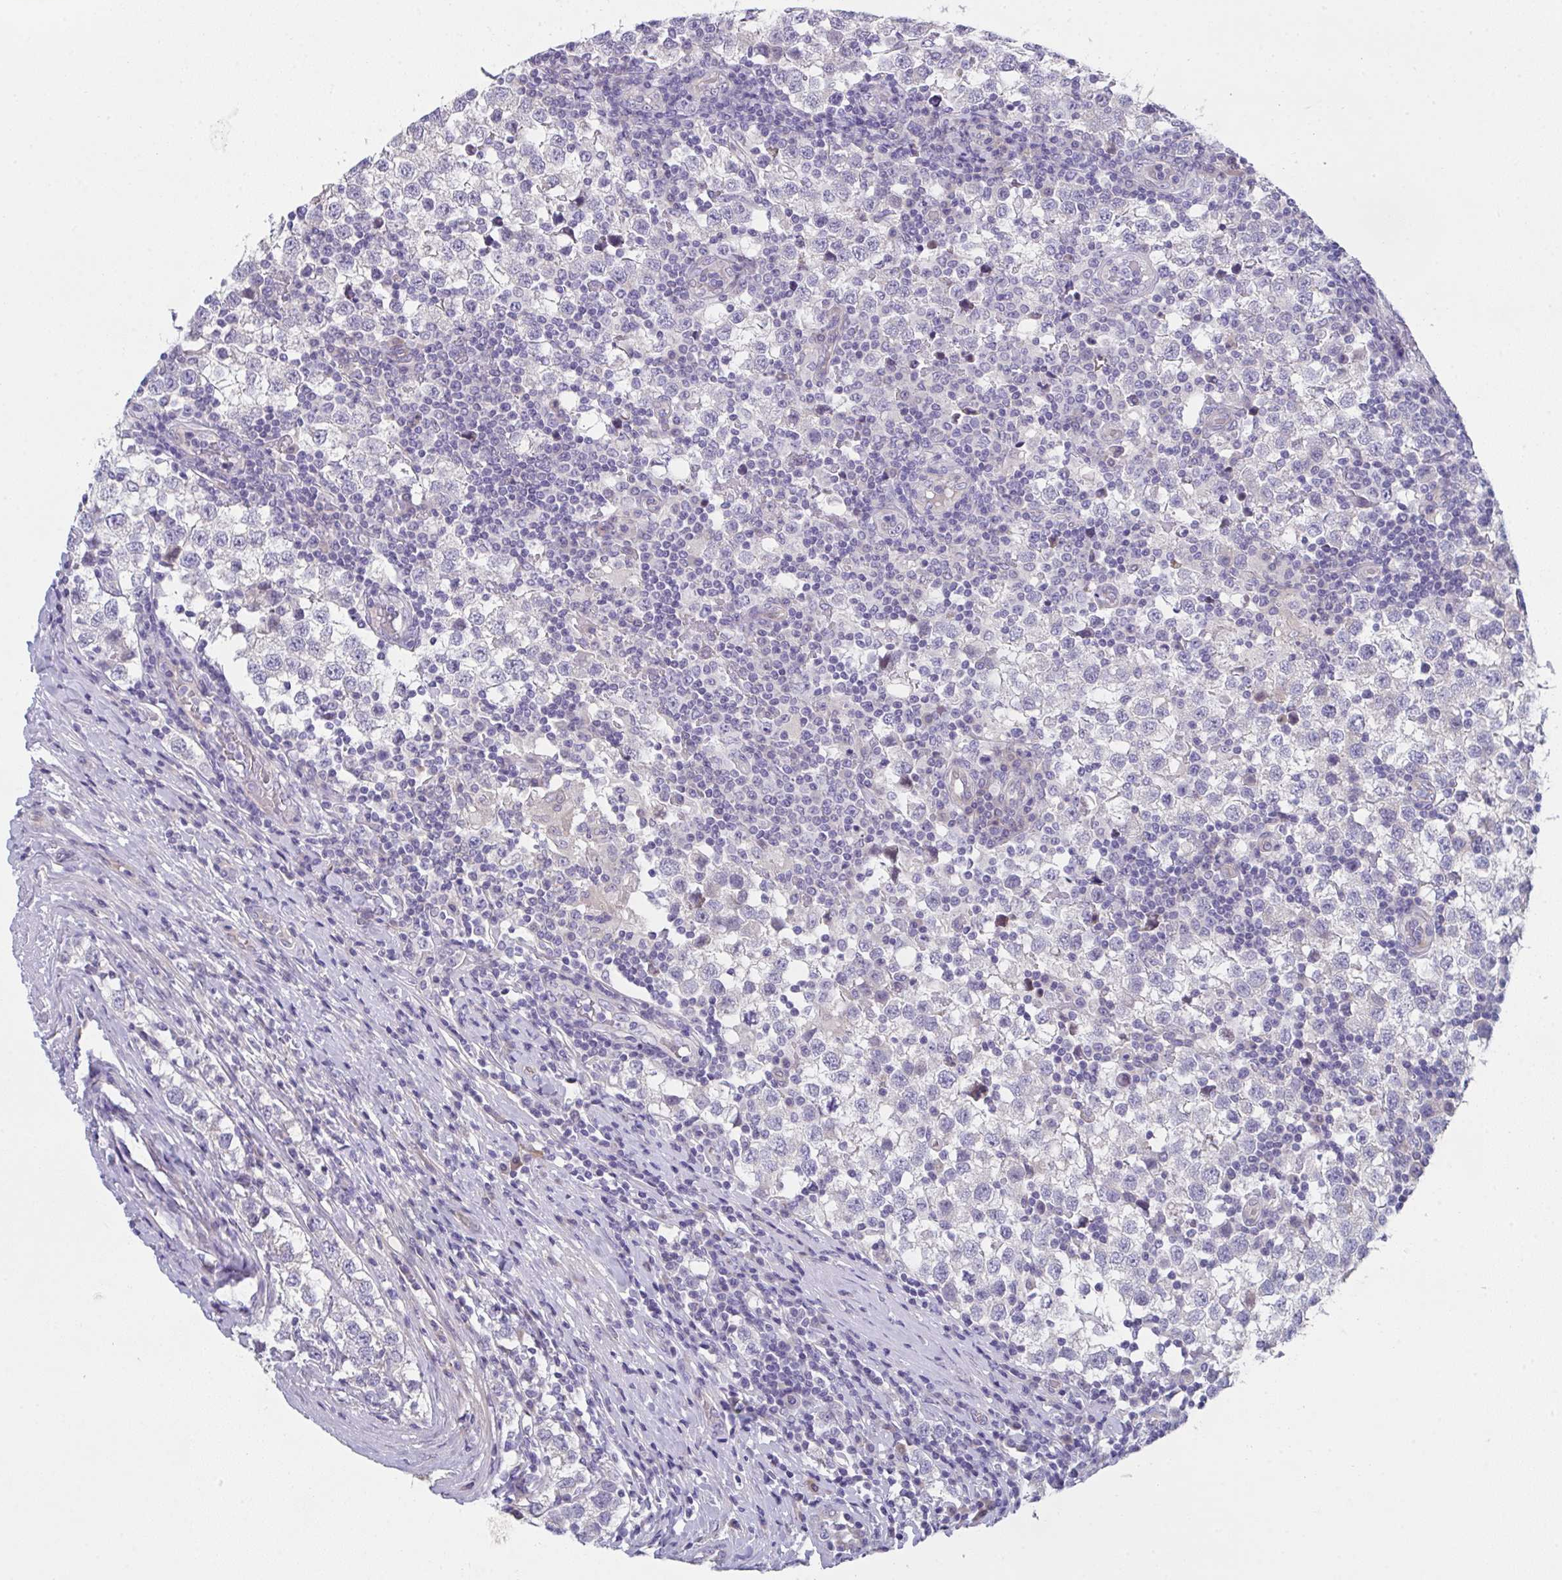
{"staining": {"intensity": "negative", "quantity": "none", "location": "none"}, "tissue": "testis cancer", "cell_type": "Tumor cells", "image_type": "cancer", "snomed": [{"axis": "morphology", "description": "Seminoma, NOS"}, {"axis": "topography", "description": "Testis"}], "caption": "DAB immunohistochemical staining of testis seminoma reveals no significant expression in tumor cells. Nuclei are stained in blue.", "gene": "FBXO47", "patient": {"sex": "male", "age": 34}}